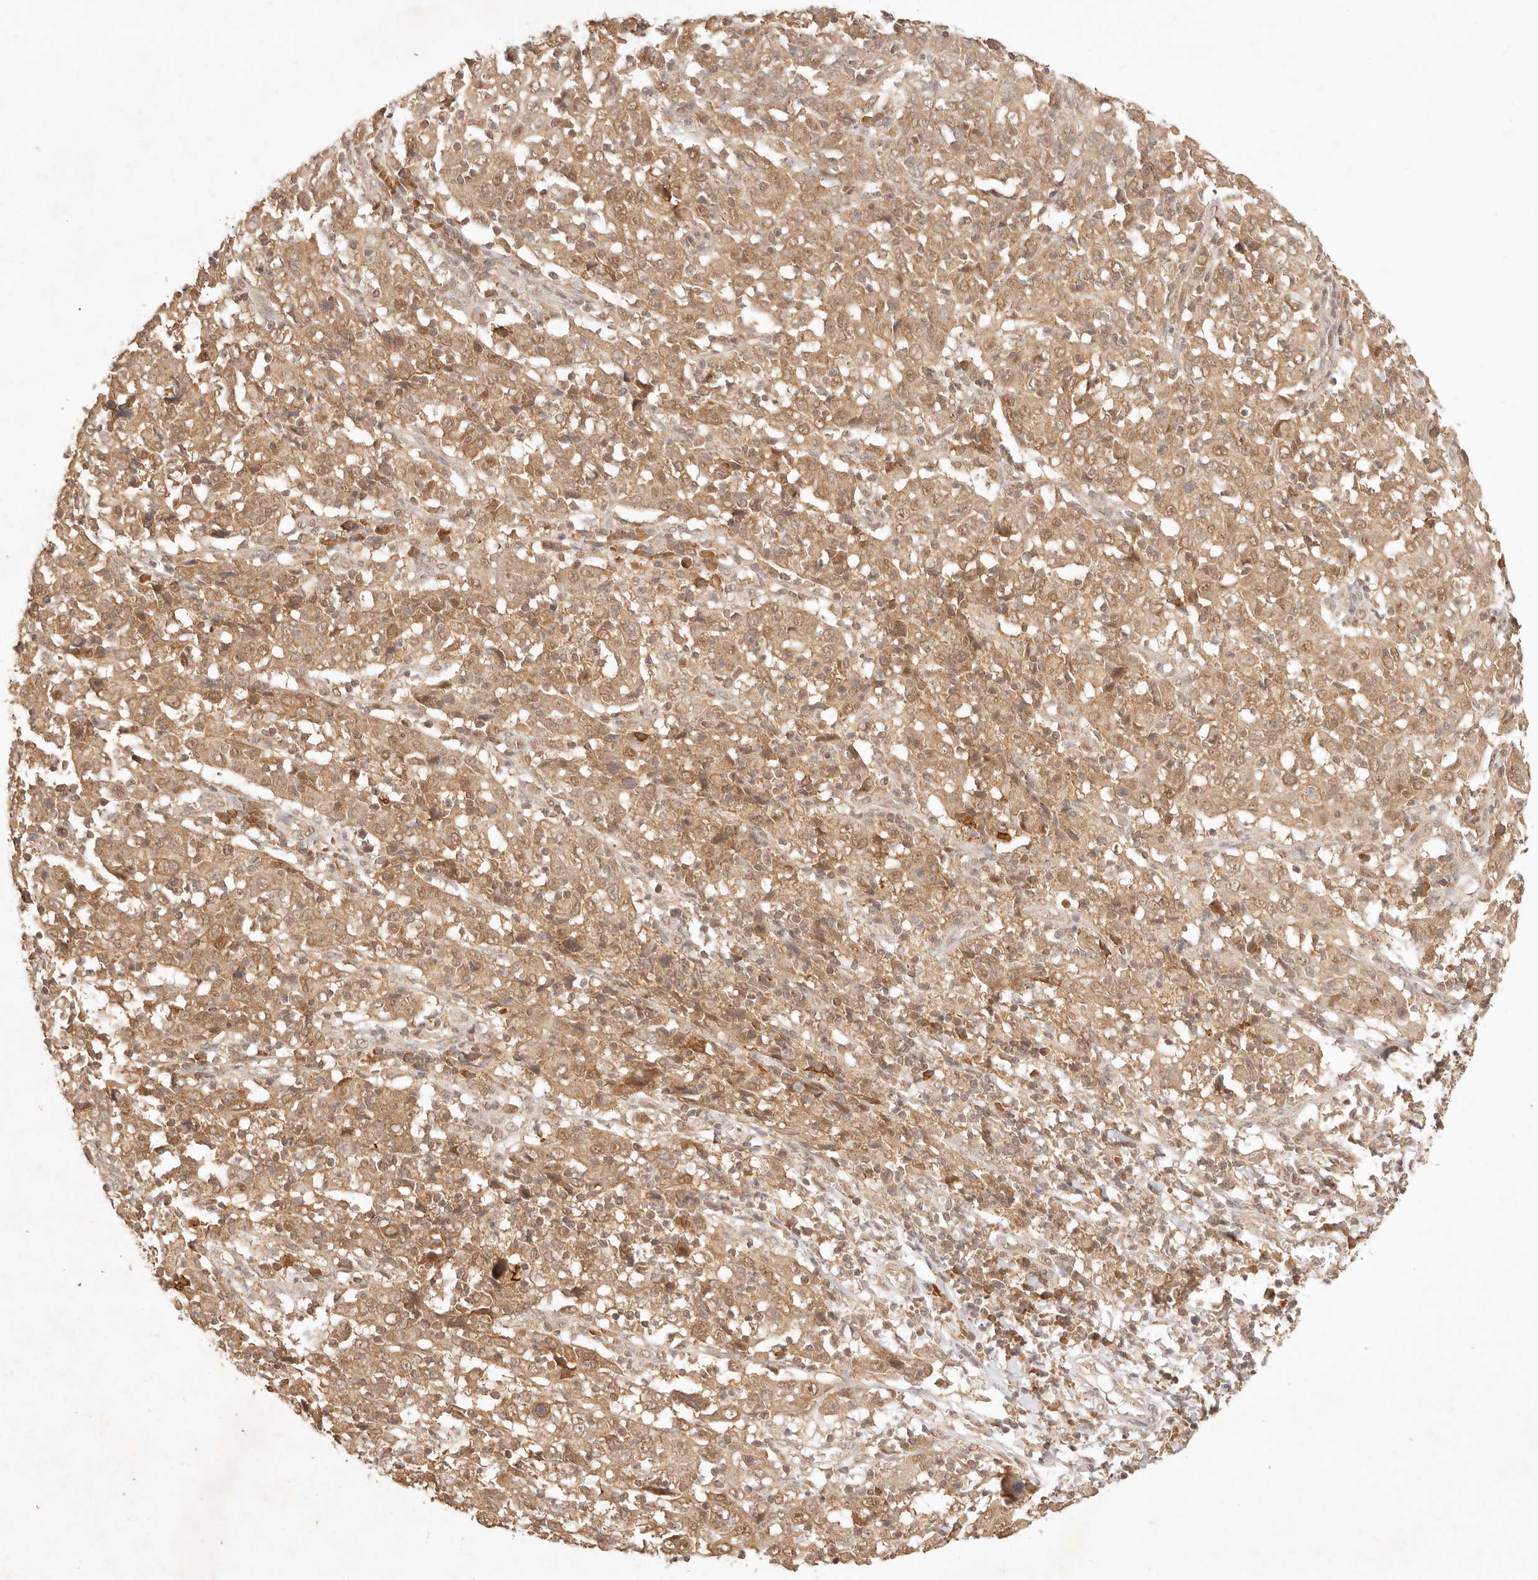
{"staining": {"intensity": "moderate", "quantity": ">75%", "location": "cytoplasmic/membranous,nuclear"}, "tissue": "cervical cancer", "cell_type": "Tumor cells", "image_type": "cancer", "snomed": [{"axis": "morphology", "description": "Squamous cell carcinoma, NOS"}, {"axis": "topography", "description": "Cervix"}], "caption": "This micrograph demonstrates immunohistochemistry (IHC) staining of human squamous cell carcinoma (cervical), with medium moderate cytoplasmic/membranous and nuclear positivity in approximately >75% of tumor cells.", "gene": "TRIM11", "patient": {"sex": "female", "age": 46}}